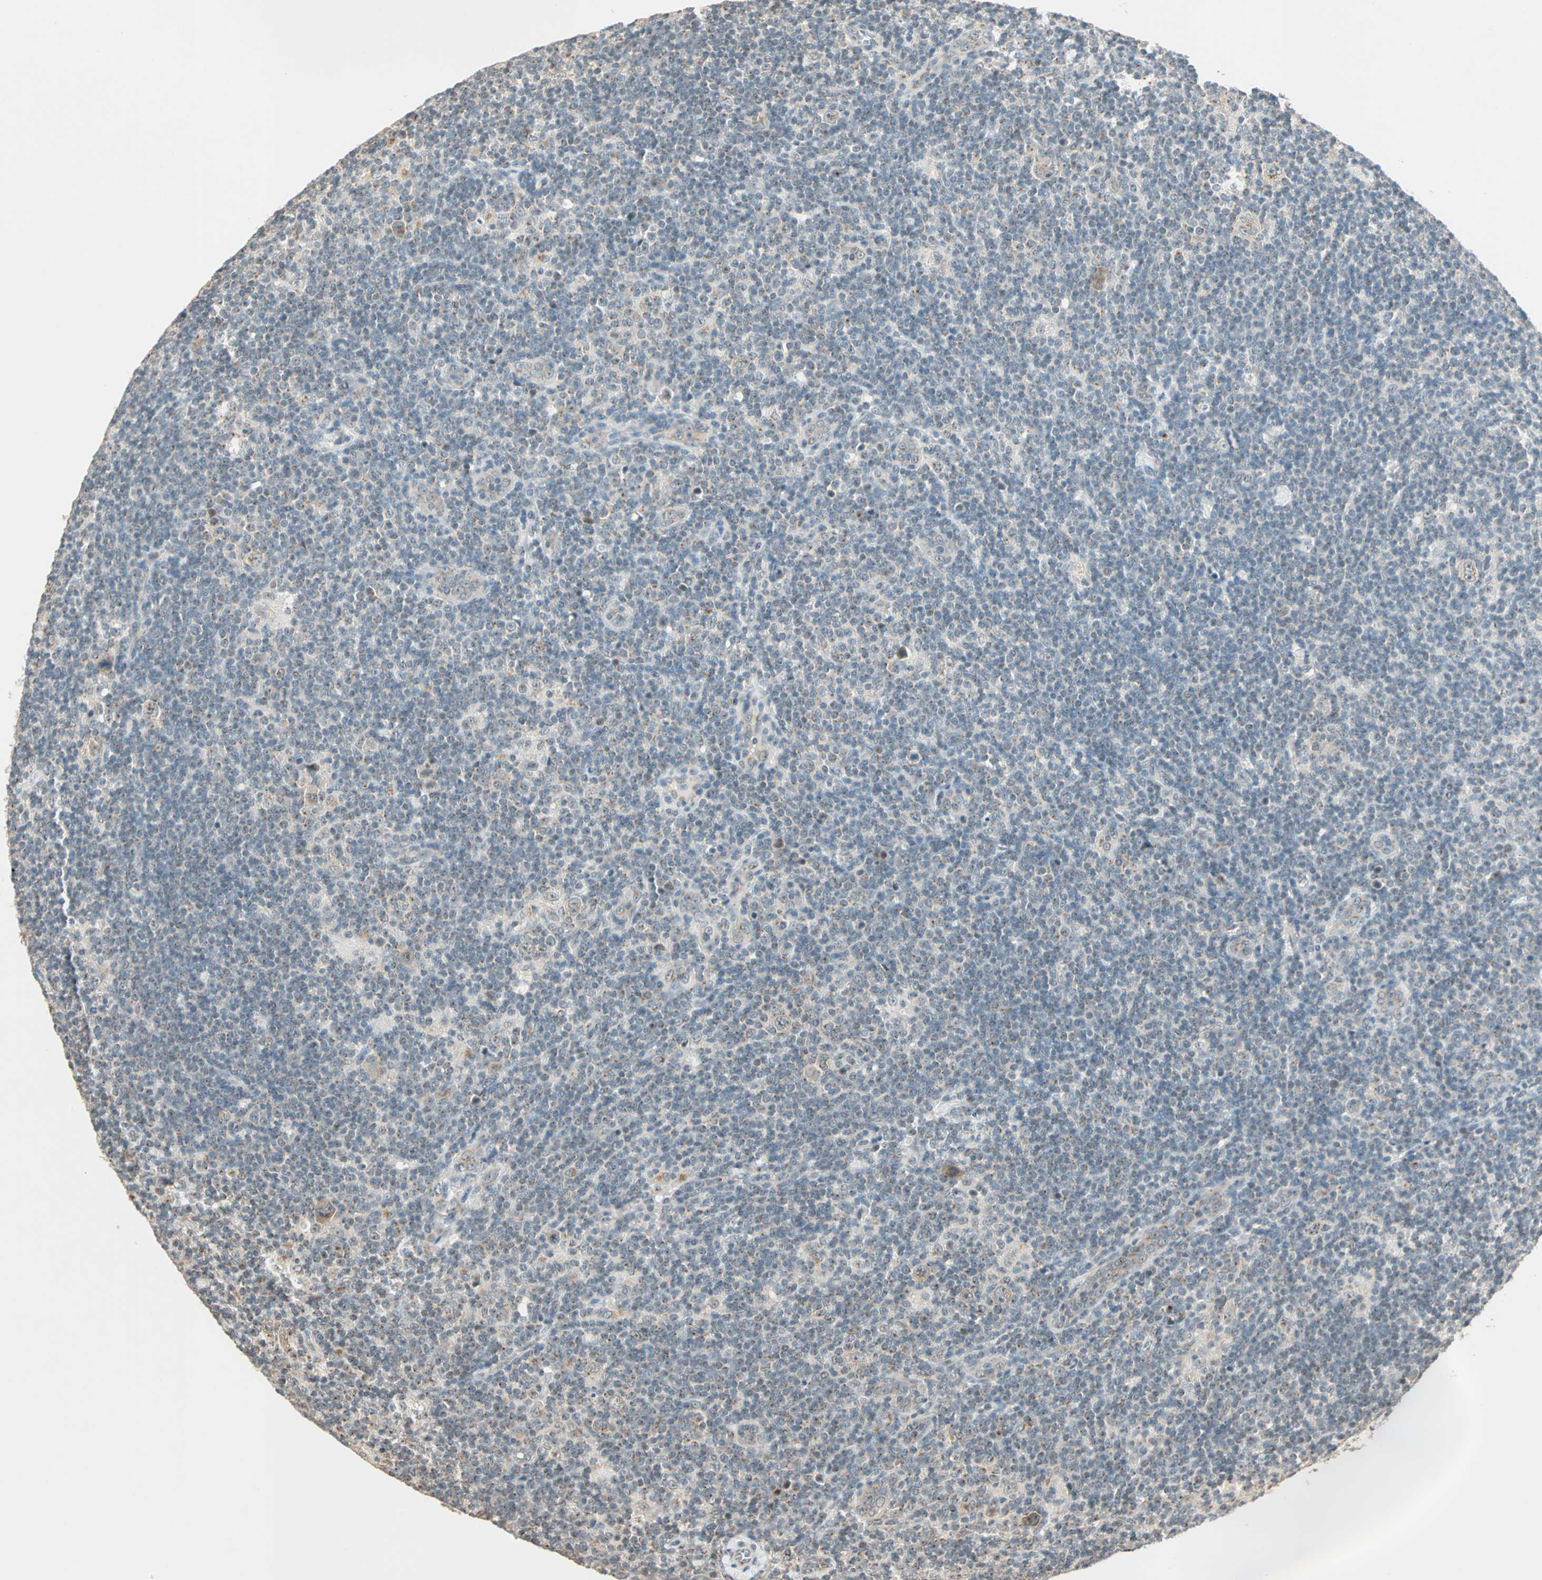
{"staining": {"intensity": "weak", "quantity": "25%-75%", "location": "cytoplasmic/membranous"}, "tissue": "lymphoma", "cell_type": "Tumor cells", "image_type": "cancer", "snomed": [{"axis": "morphology", "description": "Hodgkin's disease, NOS"}, {"axis": "topography", "description": "Lymph node"}], "caption": "Hodgkin's disease stained for a protein (brown) demonstrates weak cytoplasmic/membranous positive positivity in approximately 25%-75% of tumor cells.", "gene": "PRDM2", "patient": {"sex": "female", "age": 57}}